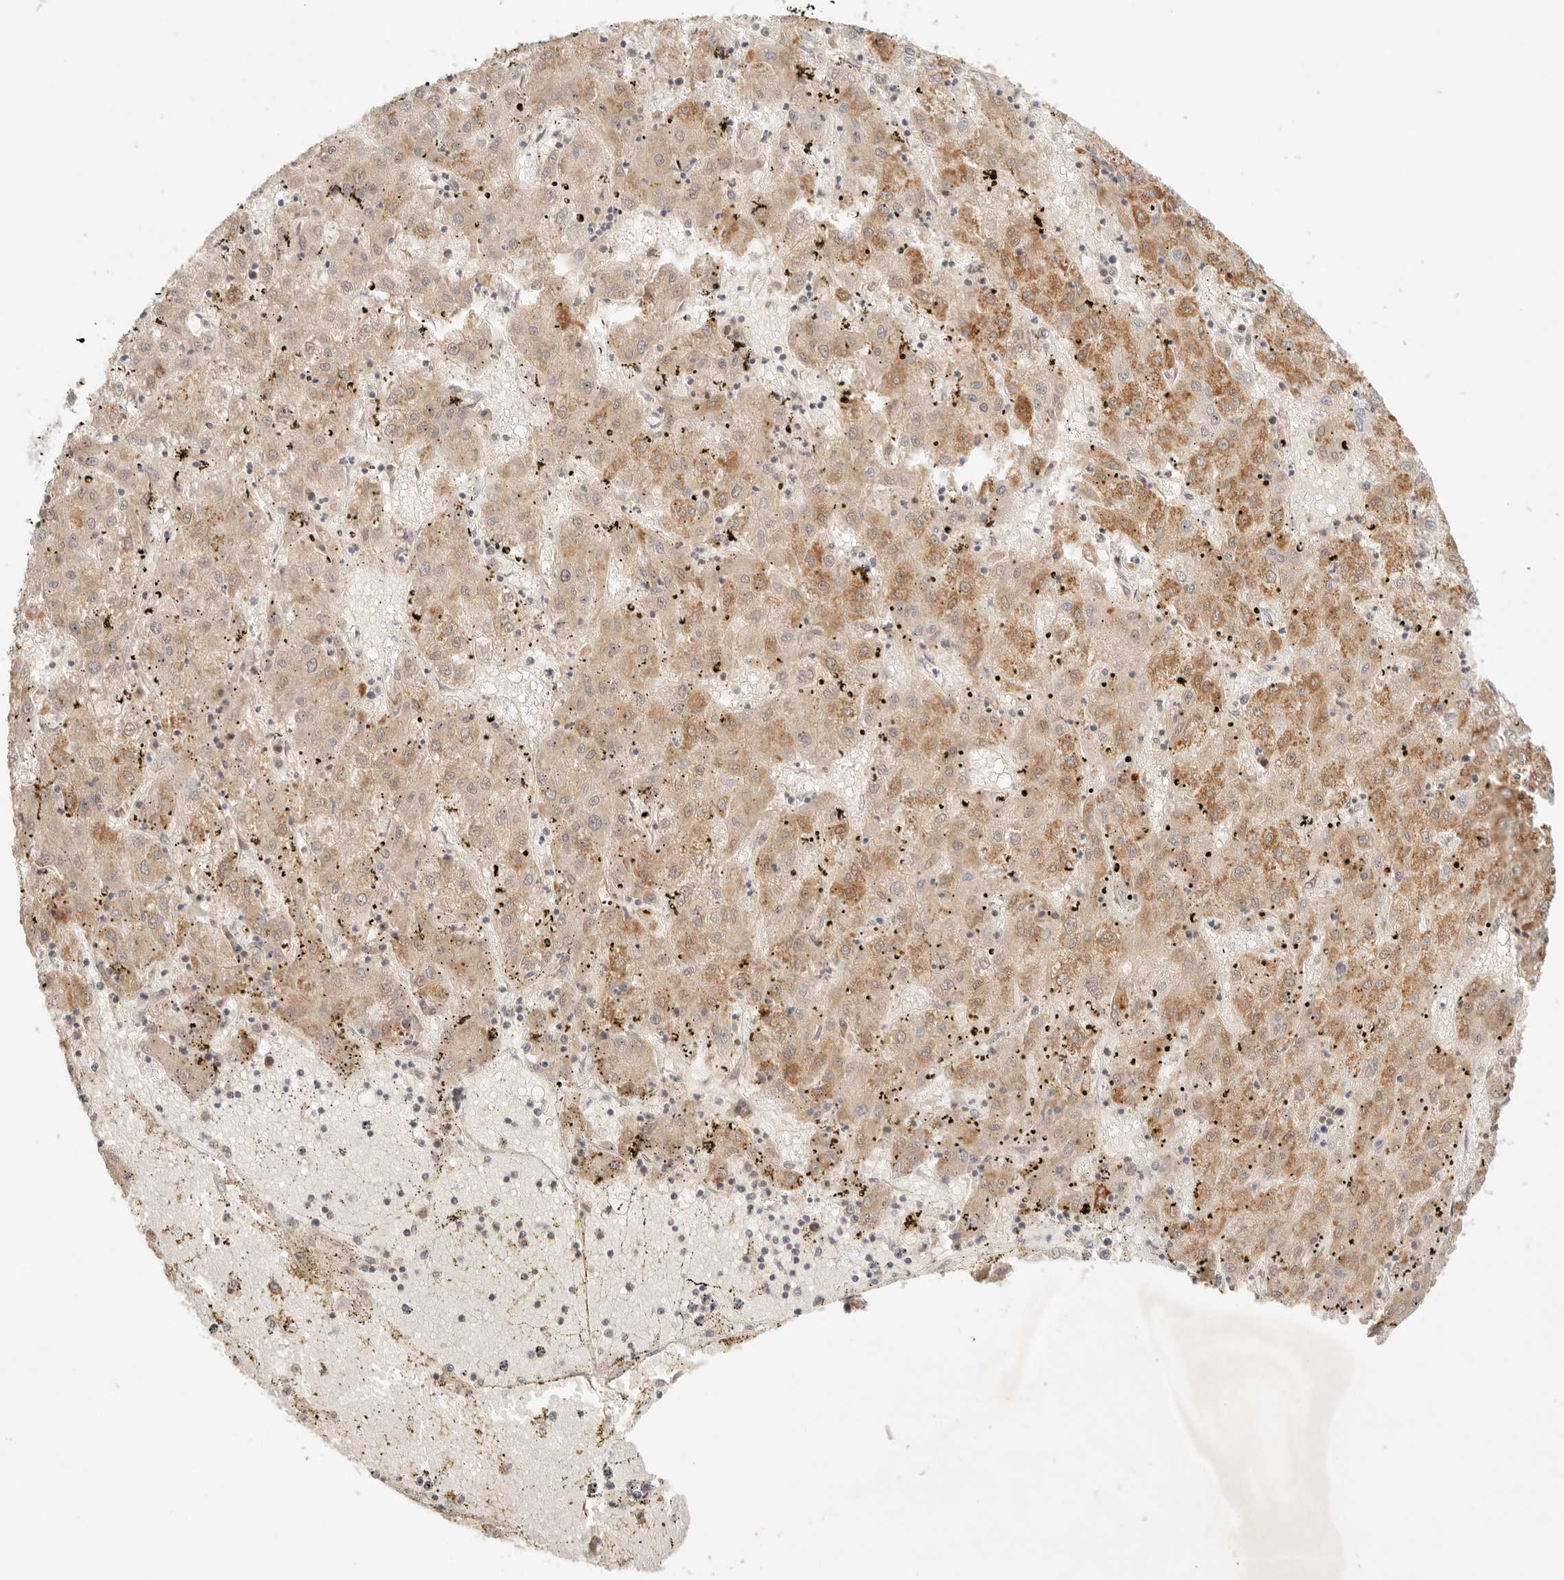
{"staining": {"intensity": "moderate", "quantity": ">75%", "location": "cytoplasmic/membranous"}, "tissue": "liver cancer", "cell_type": "Tumor cells", "image_type": "cancer", "snomed": [{"axis": "morphology", "description": "Carcinoma, Hepatocellular, NOS"}, {"axis": "topography", "description": "Liver"}], "caption": "Immunohistochemical staining of hepatocellular carcinoma (liver) displays medium levels of moderate cytoplasmic/membranous protein expression in about >75% of tumor cells.", "gene": "COA6", "patient": {"sex": "male", "age": 72}}